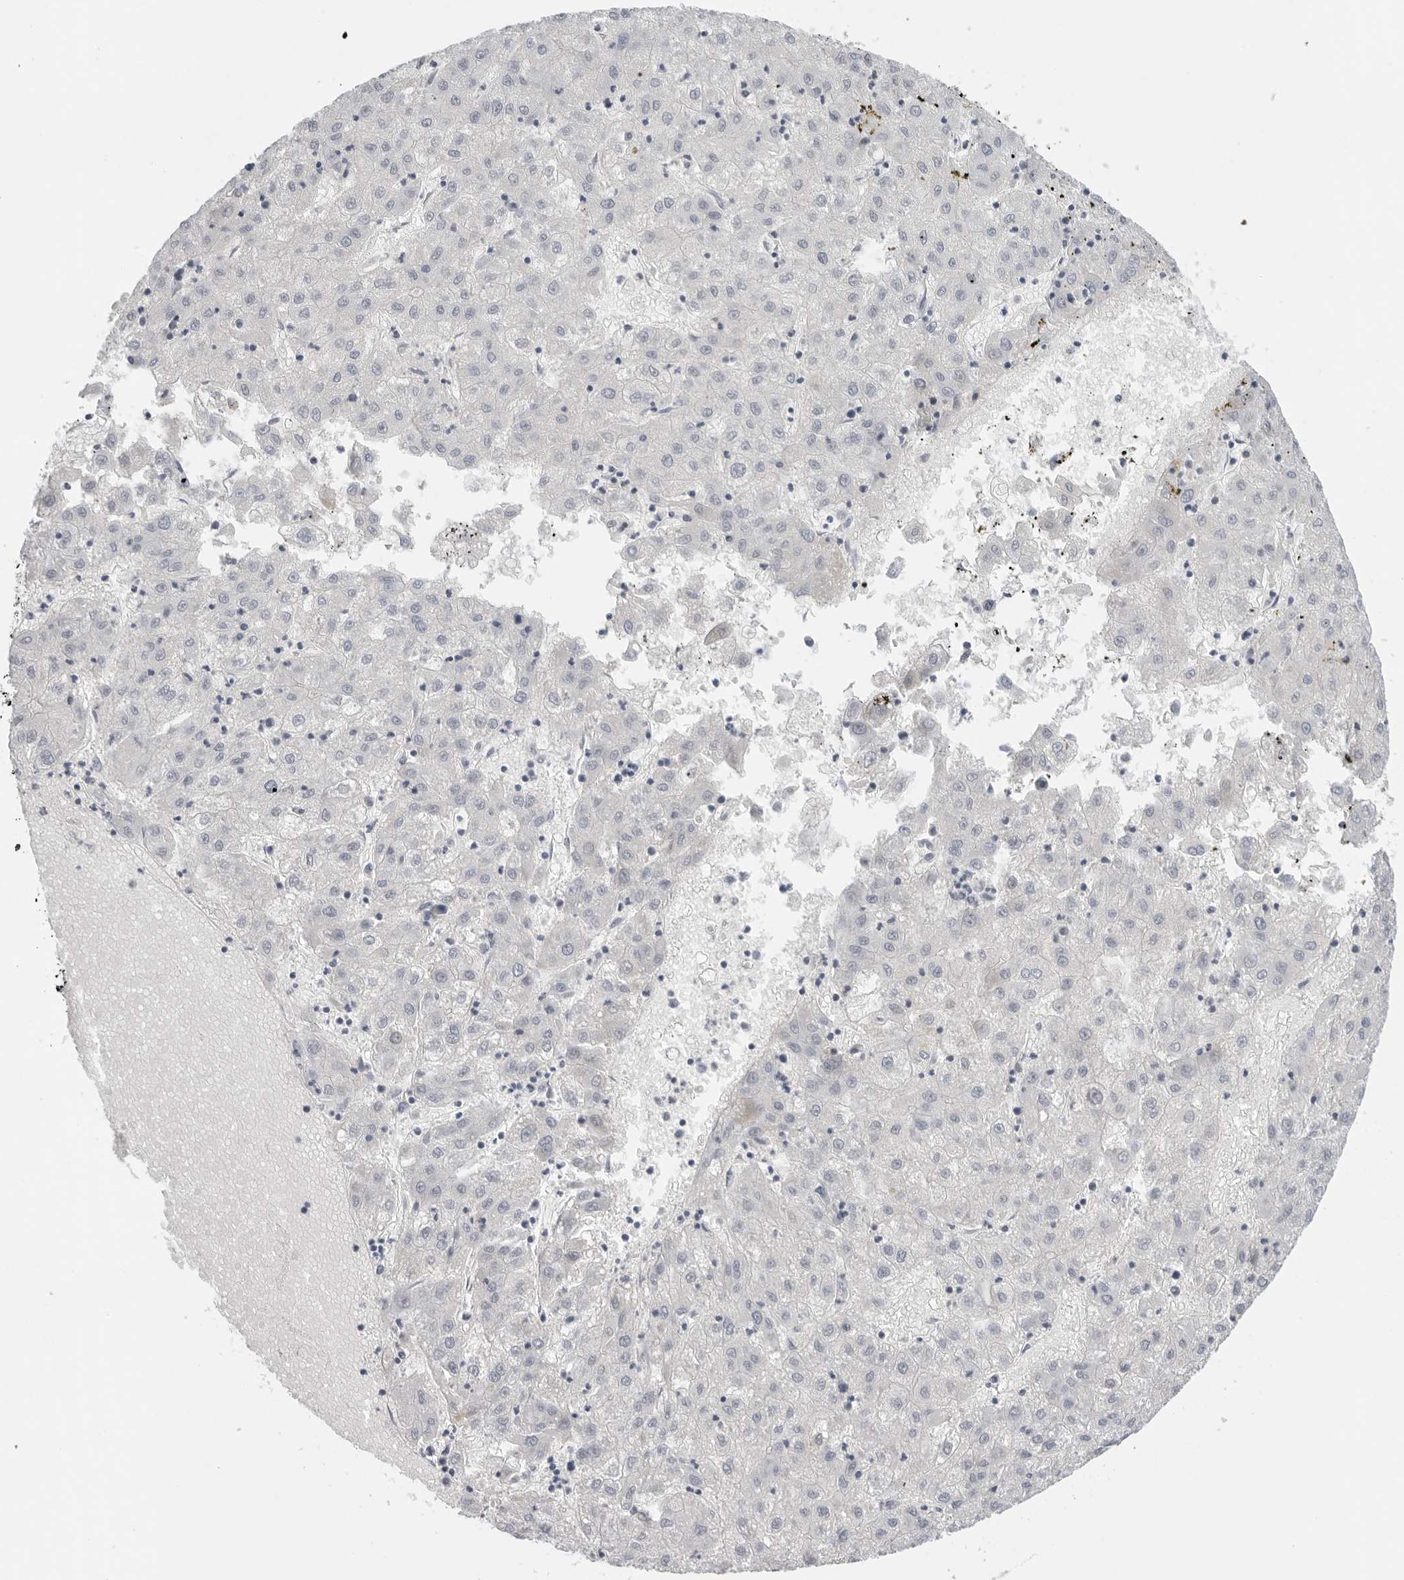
{"staining": {"intensity": "negative", "quantity": "none", "location": "none"}, "tissue": "liver cancer", "cell_type": "Tumor cells", "image_type": "cancer", "snomed": [{"axis": "morphology", "description": "Carcinoma, Hepatocellular, NOS"}, {"axis": "topography", "description": "Liver"}], "caption": "An IHC photomicrograph of liver cancer is shown. There is no staining in tumor cells of liver cancer. The staining was performed using DAB (3,3'-diaminobenzidine) to visualize the protein expression in brown, while the nuclei were stained in blue with hematoxylin (Magnification: 20x).", "gene": "FOXK2", "patient": {"sex": "male", "age": 72}}